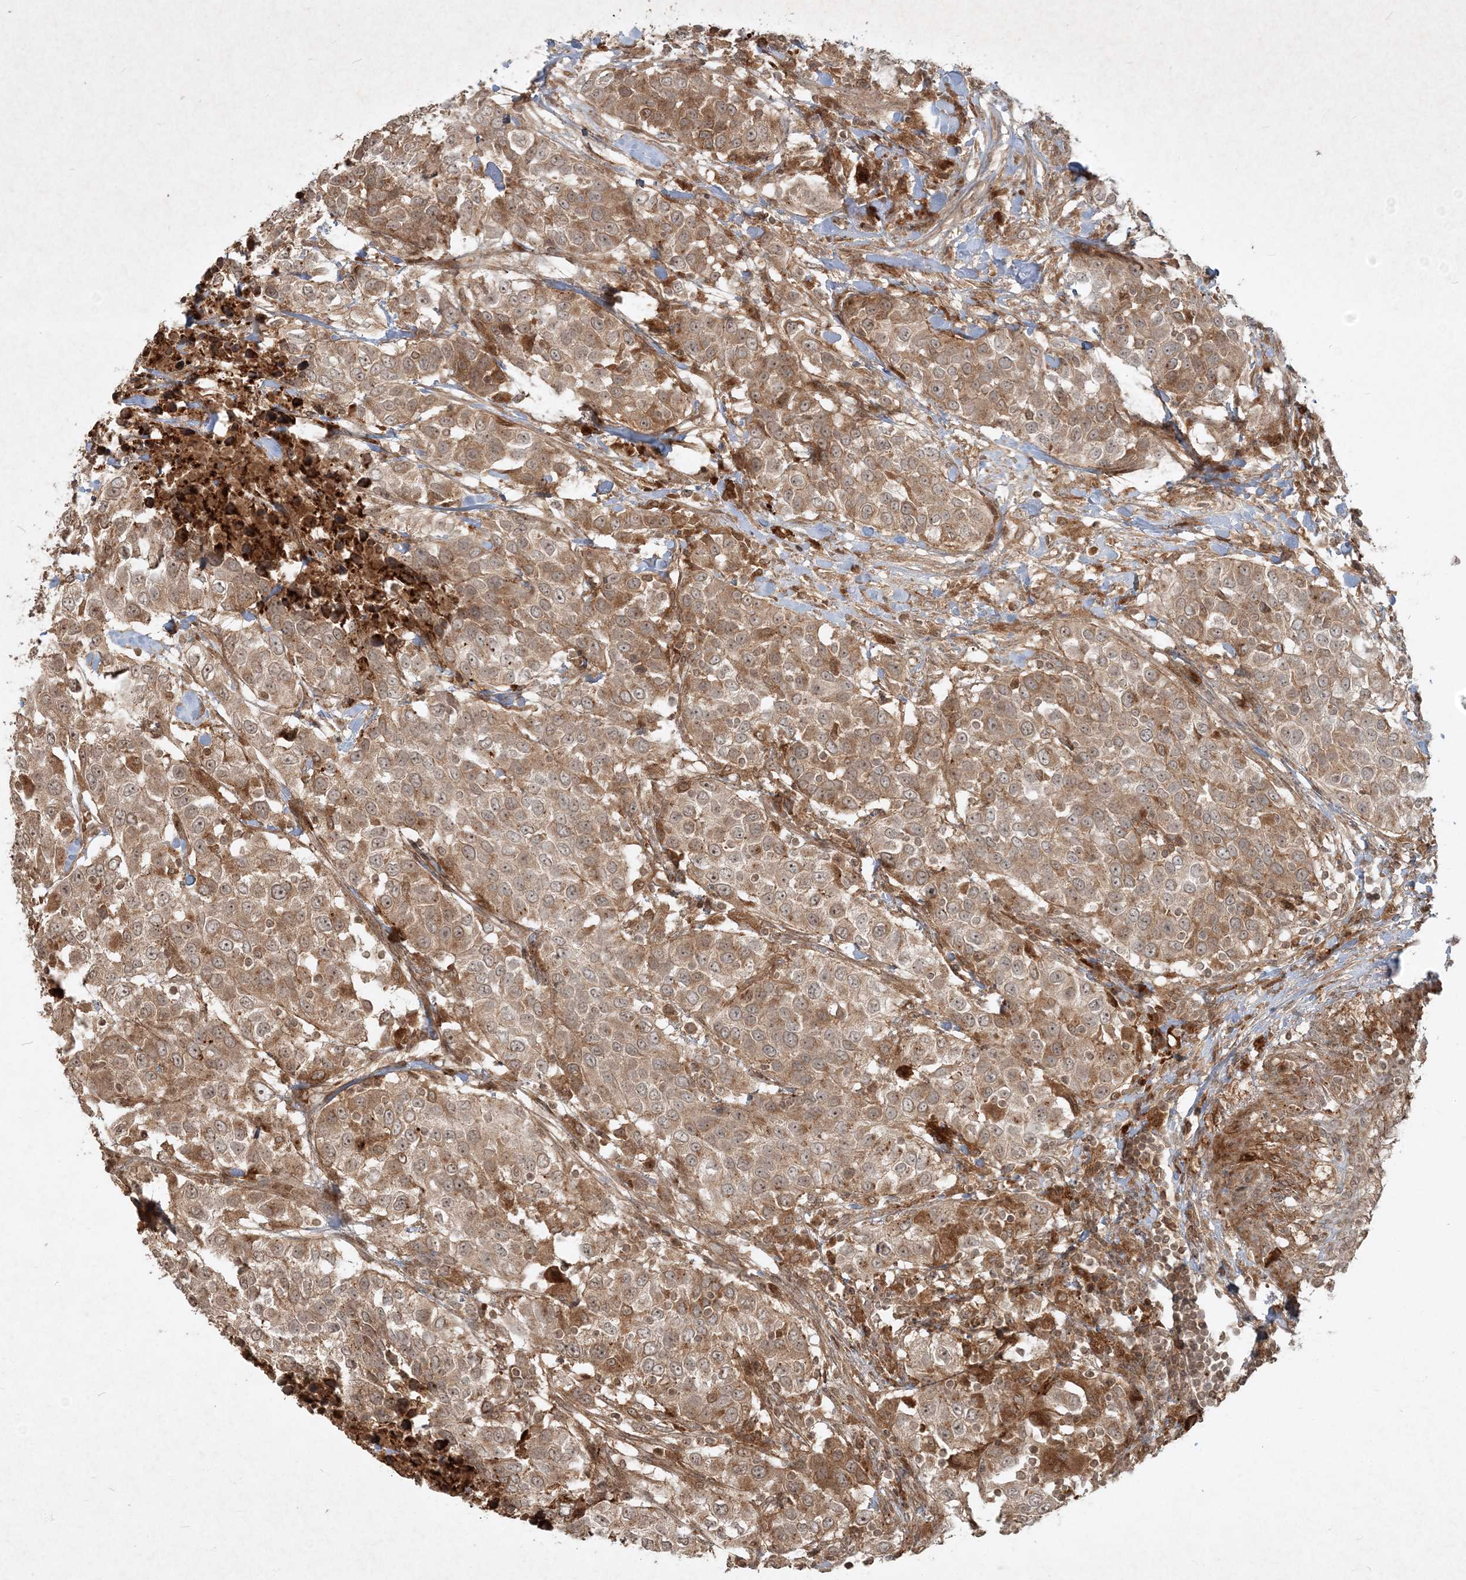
{"staining": {"intensity": "moderate", "quantity": ">75%", "location": "cytoplasmic/membranous"}, "tissue": "urothelial cancer", "cell_type": "Tumor cells", "image_type": "cancer", "snomed": [{"axis": "morphology", "description": "Urothelial carcinoma, High grade"}, {"axis": "topography", "description": "Urinary bladder"}], "caption": "Human urothelial cancer stained for a protein (brown) shows moderate cytoplasmic/membranous positive staining in approximately >75% of tumor cells.", "gene": "NARS1", "patient": {"sex": "female", "age": 80}}